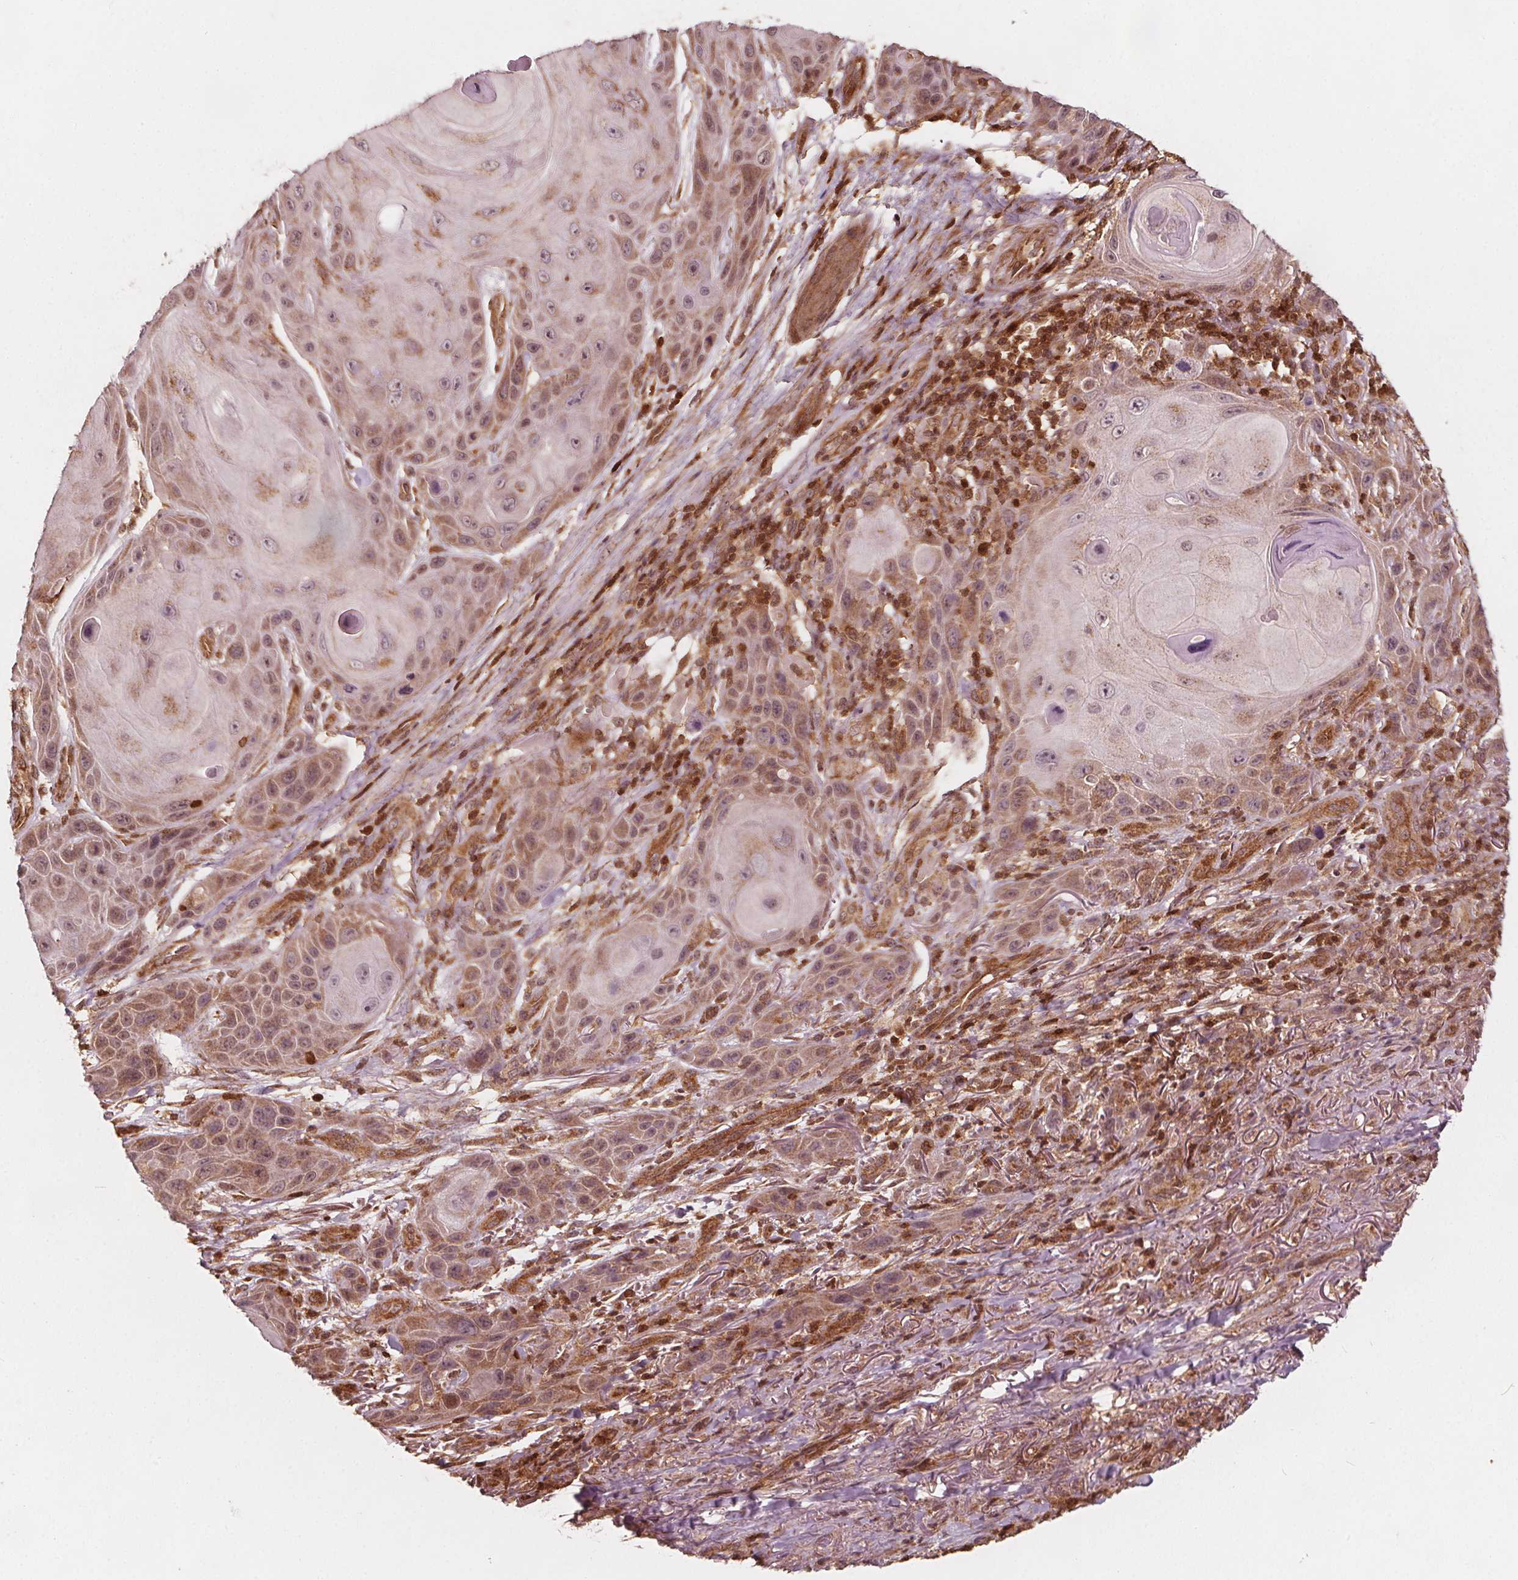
{"staining": {"intensity": "moderate", "quantity": "25%-75%", "location": "cytoplasmic/membranous"}, "tissue": "skin cancer", "cell_type": "Tumor cells", "image_type": "cancer", "snomed": [{"axis": "morphology", "description": "Squamous cell carcinoma, NOS"}, {"axis": "topography", "description": "Skin"}], "caption": "Skin cancer stained with a protein marker displays moderate staining in tumor cells.", "gene": "AIP", "patient": {"sex": "female", "age": 94}}